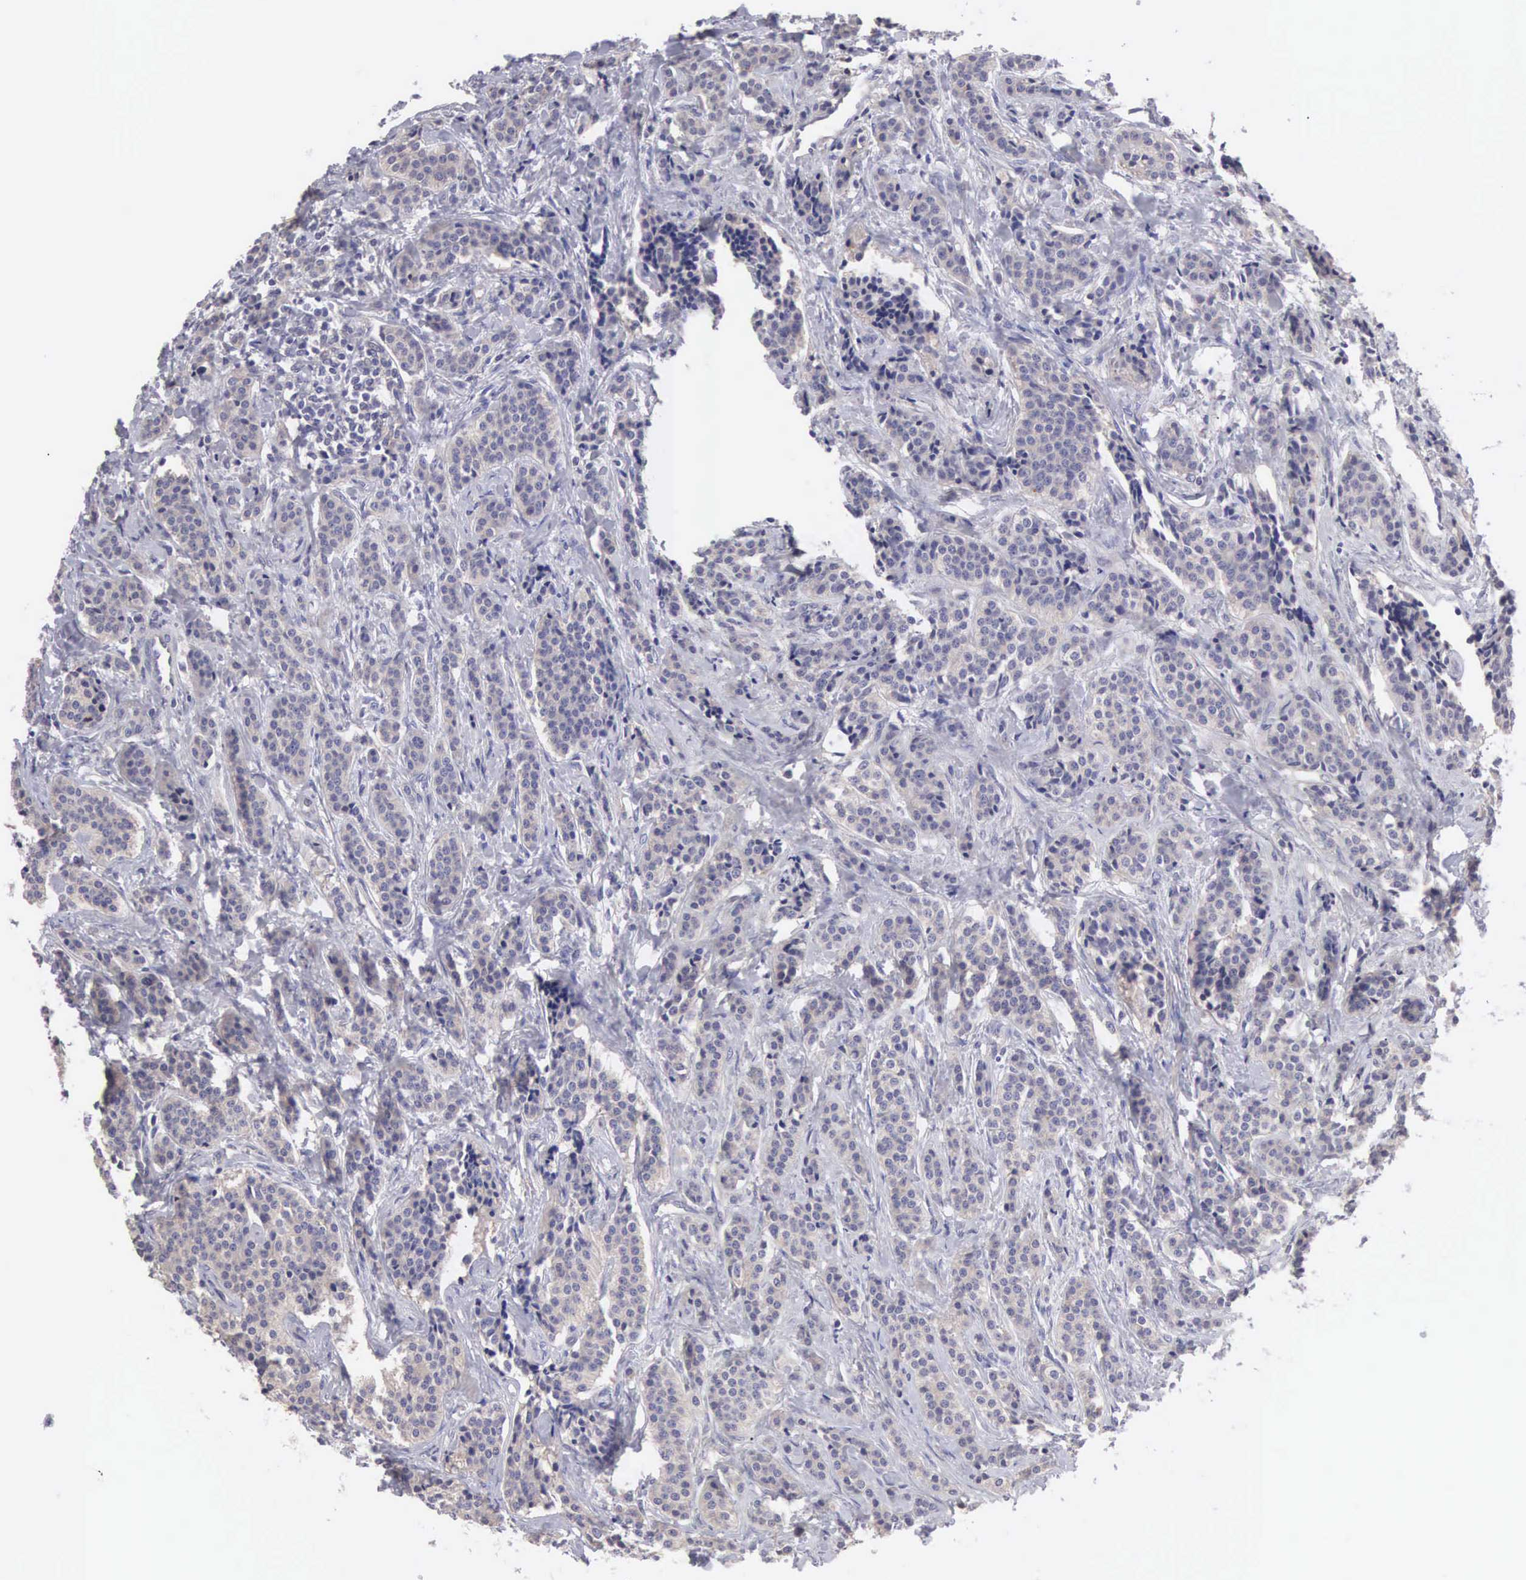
{"staining": {"intensity": "negative", "quantity": "none", "location": "none"}, "tissue": "carcinoid", "cell_type": "Tumor cells", "image_type": "cancer", "snomed": [{"axis": "morphology", "description": "Carcinoid, malignant, NOS"}, {"axis": "topography", "description": "Small intestine"}], "caption": "Immunohistochemistry (IHC) of malignant carcinoid displays no staining in tumor cells. The staining was performed using DAB to visualize the protein expression in brown, while the nuclei were stained in blue with hematoxylin (Magnification: 20x).", "gene": "SLITRK4", "patient": {"sex": "male", "age": 63}}